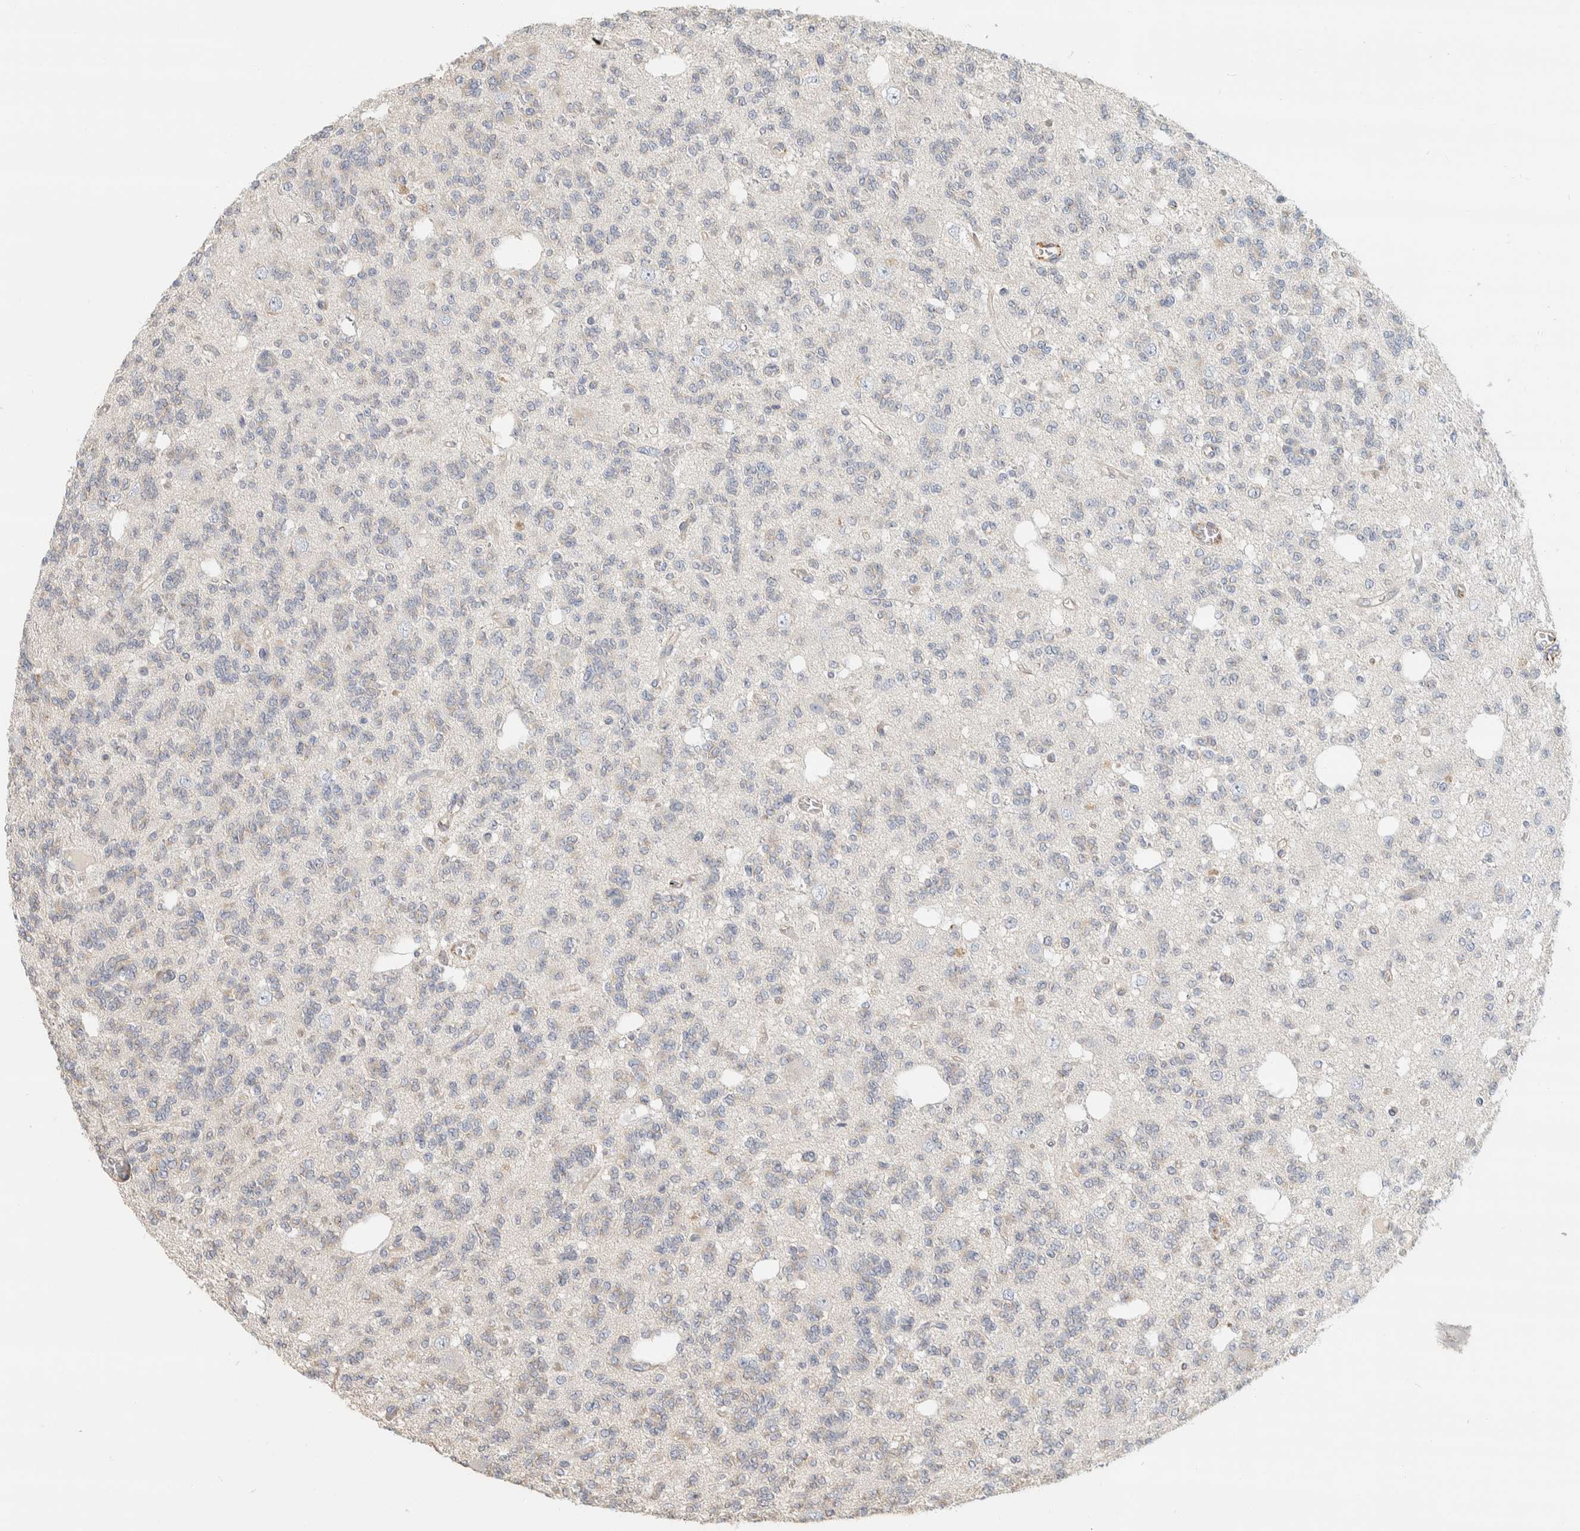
{"staining": {"intensity": "weak", "quantity": "<25%", "location": "cytoplasmic/membranous"}, "tissue": "glioma", "cell_type": "Tumor cells", "image_type": "cancer", "snomed": [{"axis": "morphology", "description": "Glioma, malignant, Low grade"}, {"axis": "topography", "description": "Brain"}], "caption": "An immunohistochemistry (IHC) photomicrograph of malignant glioma (low-grade) is shown. There is no staining in tumor cells of malignant glioma (low-grade). Brightfield microscopy of immunohistochemistry stained with DAB (brown) and hematoxylin (blue), captured at high magnification.", "gene": "CDR2", "patient": {"sex": "male", "age": 38}}